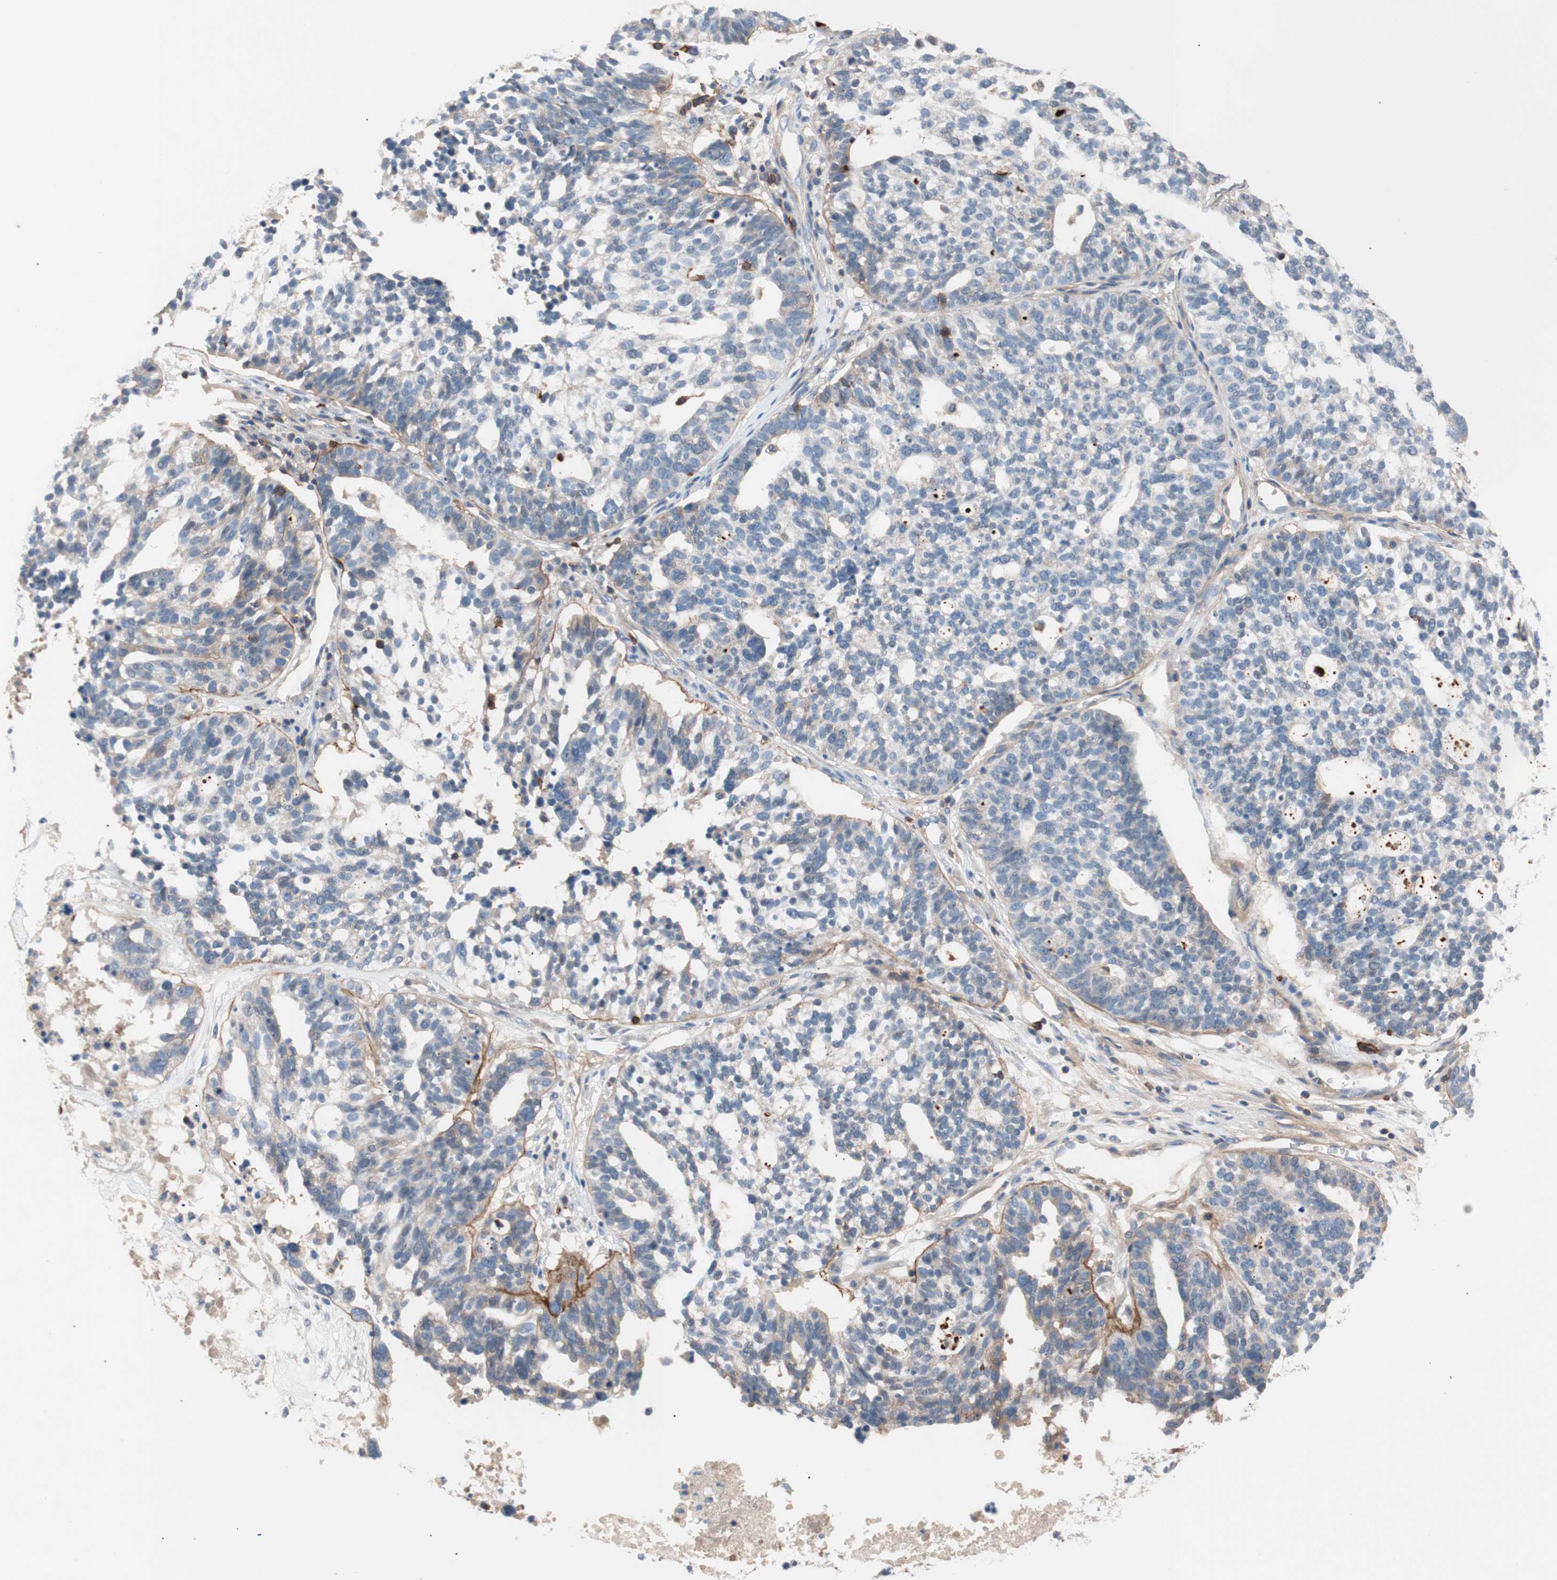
{"staining": {"intensity": "moderate", "quantity": "<25%", "location": "cytoplasmic/membranous"}, "tissue": "ovarian cancer", "cell_type": "Tumor cells", "image_type": "cancer", "snomed": [{"axis": "morphology", "description": "Cystadenocarcinoma, serous, NOS"}, {"axis": "topography", "description": "Ovary"}], "caption": "DAB (3,3'-diaminobenzidine) immunohistochemical staining of human ovarian serous cystadenocarcinoma exhibits moderate cytoplasmic/membranous protein positivity in about <25% of tumor cells.", "gene": "TNFRSF18", "patient": {"sex": "female", "age": 59}}